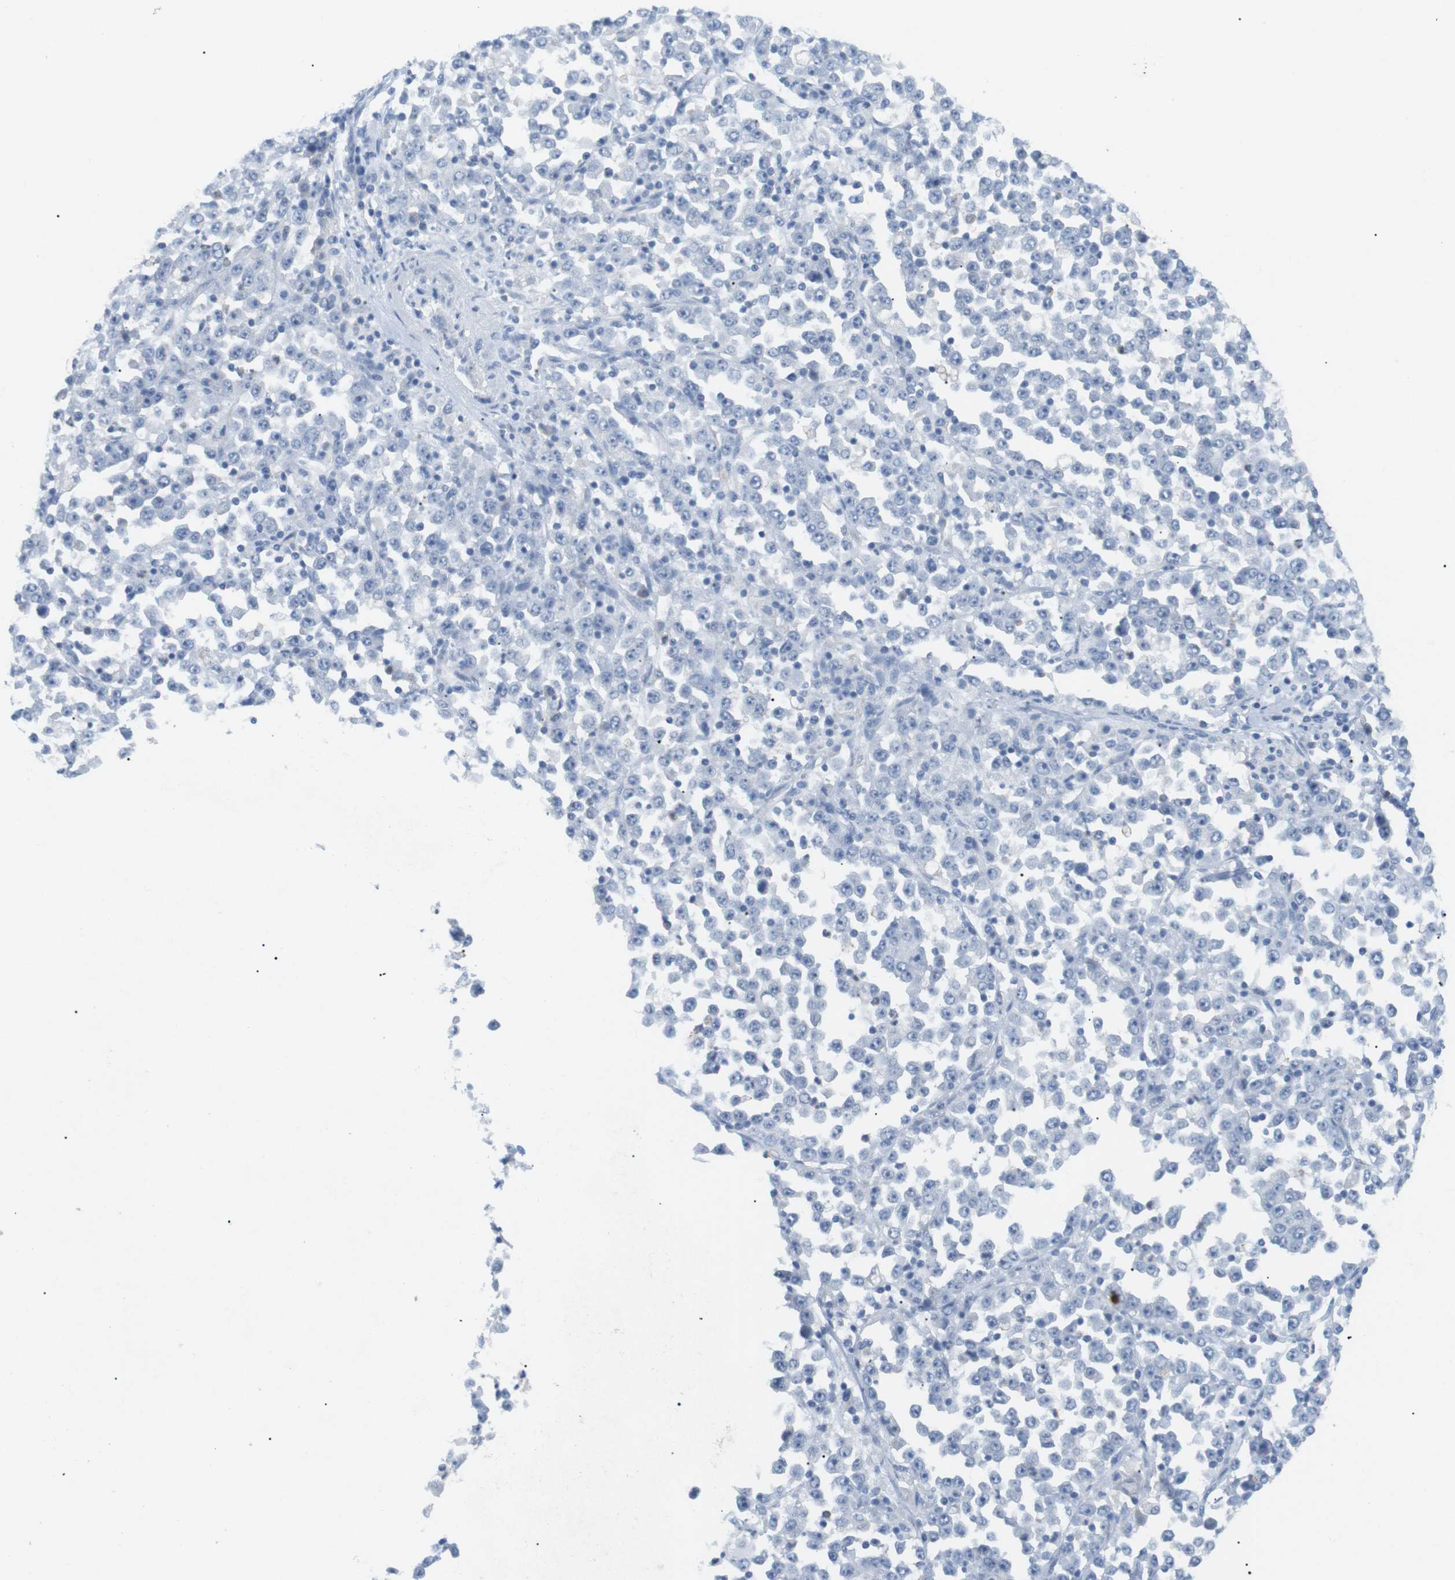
{"staining": {"intensity": "negative", "quantity": "none", "location": "none"}, "tissue": "stomach cancer", "cell_type": "Tumor cells", "image_type": "cancer", "snomed": [{"axis": "morphology", "description": "Normal tissue, NOS"}, {"axis": "morphology", "description": "Adenocarcinoma, NOS"}, {"axis": "topography", "description": "Stomach, upper"}, {"axis": "topography", "description": "Stomach"}], "caption": "Stomach adenocarcinoma was stained to show a protein in brown. There is no significant positivity in tumor cells. (DAB immunohistochemistry visualized using brightfield microscopy, high magnification).", "gene": "HBG2", "patient": {"sex": "male", "age": 59}}